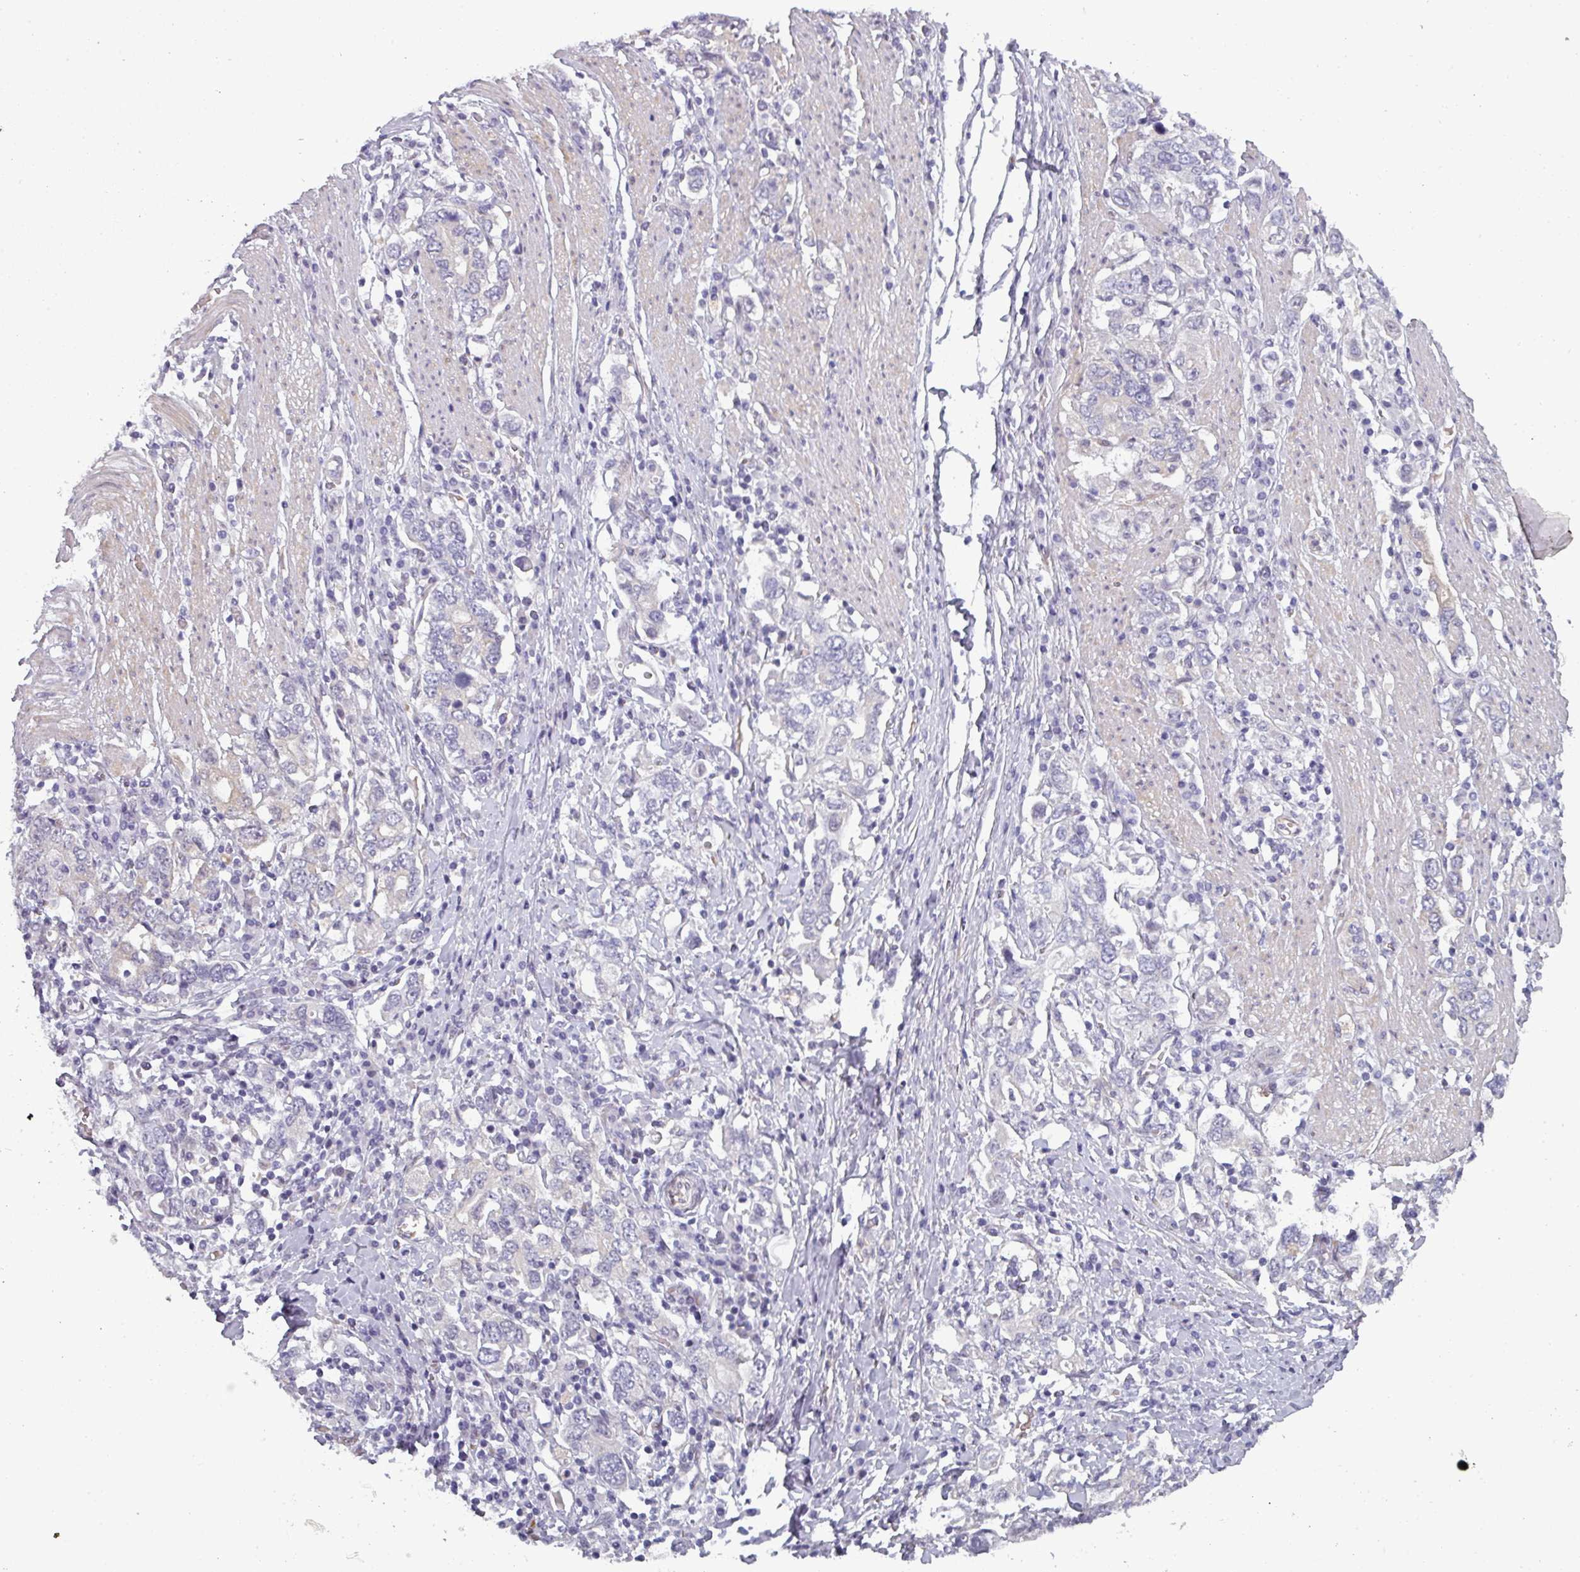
{"staining": {"intensity": "negative", "quantity": "none", "location": "none"}, "tissue": "stomach cancer", "cell_type": "Tumor cells", "image_type": "cancer", "snomed": [{"axis": "morphology", "description": "Adenocarcinoma, NOS"}, {"axis": "topography", "description": "Stomach, upper"}, {"axis": "topography", "description": "Stomach"}], "caption": "High power microscopy histopathology image of an immunohistochemistry photomicrograph of stomach cancer (adenocarcinoma), revealing no significant expression in tumor cells.", "gene": "PRAMEF12", "patient": {"sex": "male", "age": 62}}